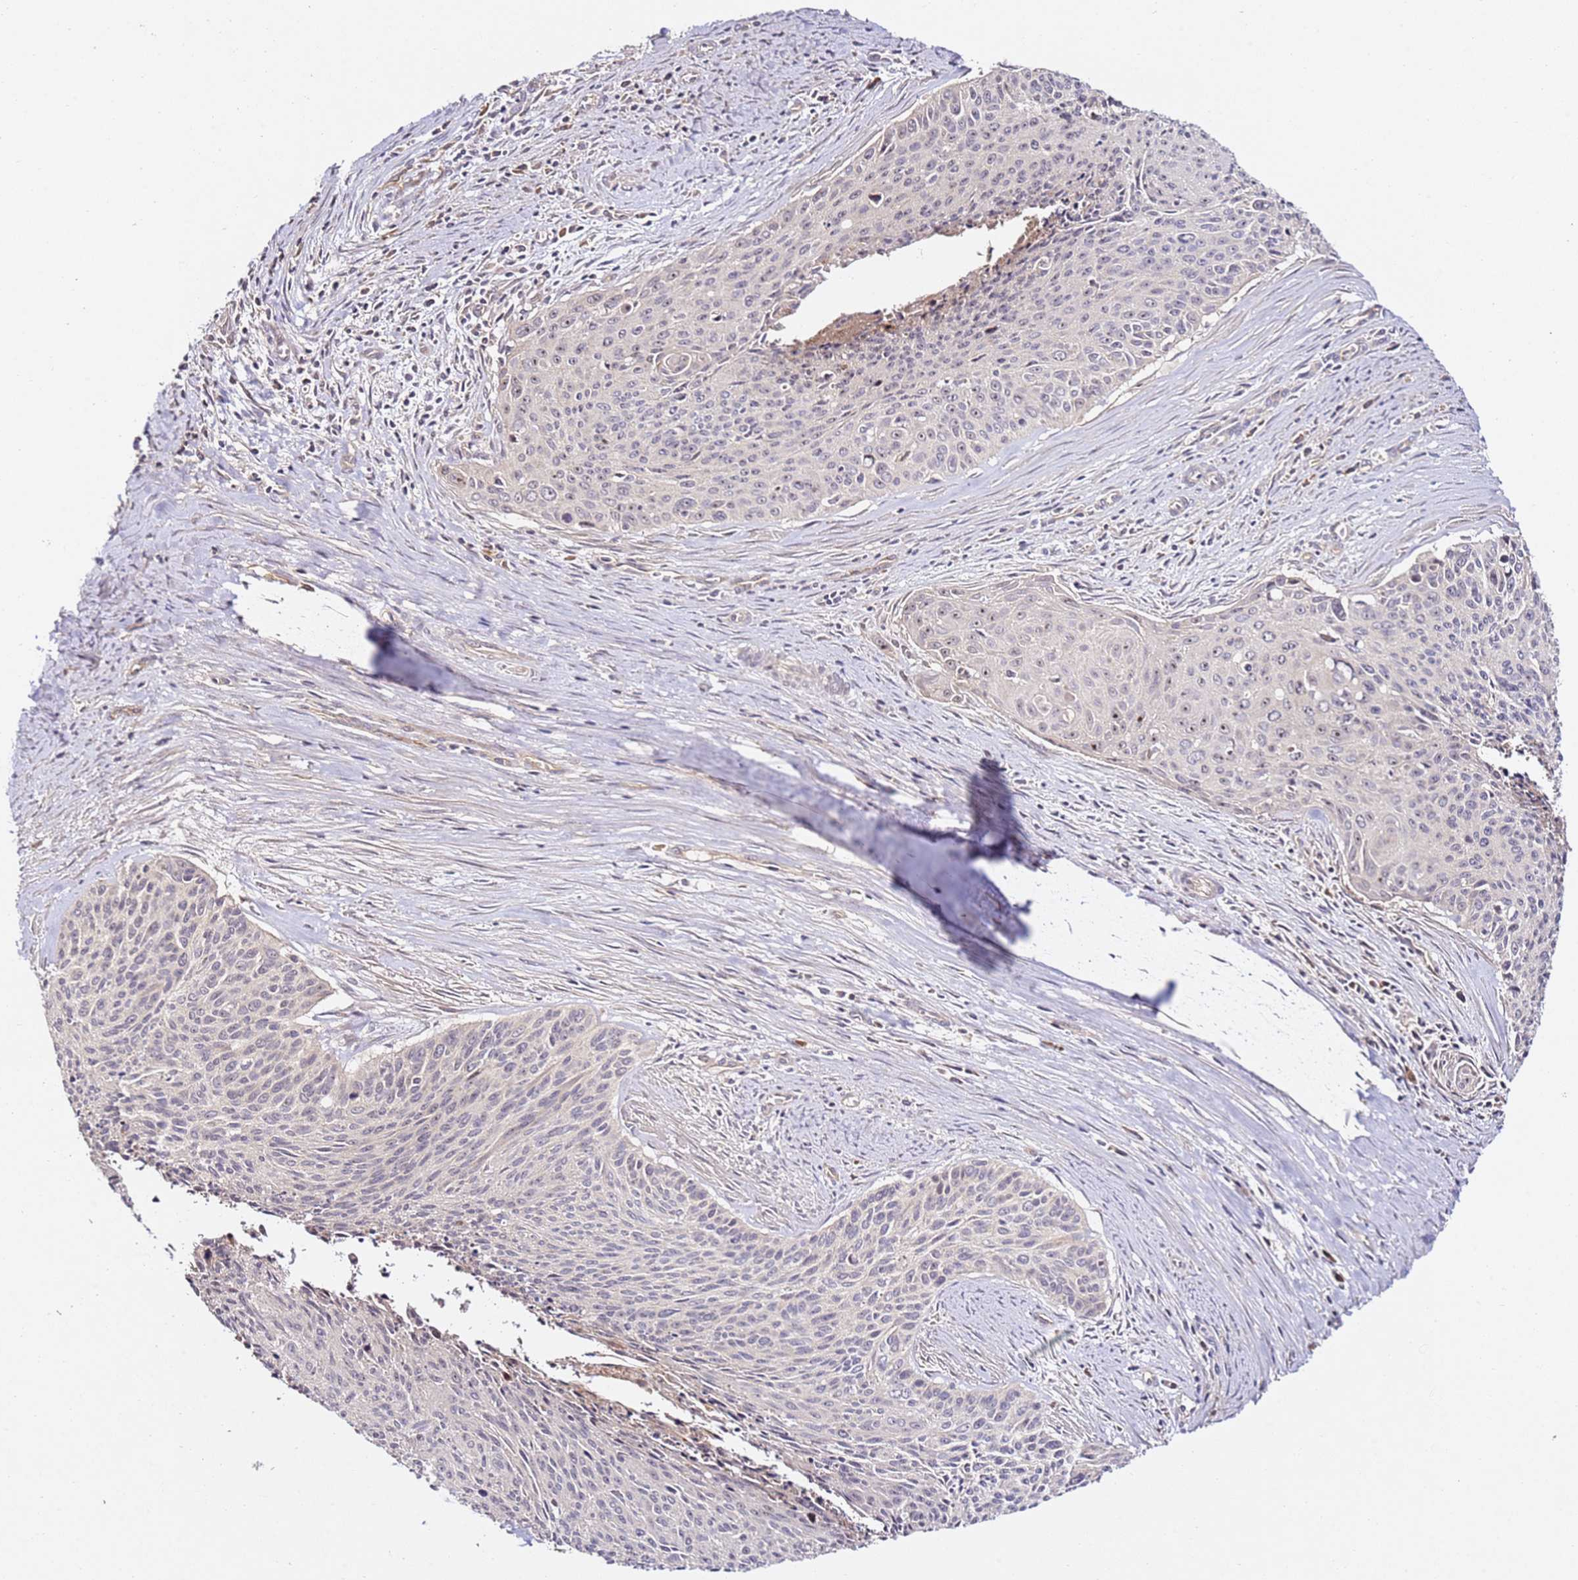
{"staining": {"intensity": "negative", "quantity": "none", "location": "none"}, "tissue": "cervical cancer", "cell_type": "Tumor cells", "image_type": "cancer", "snomed": [{"axis": "morphology", "description": "Squamous cell carcinoma, NOS"}, {"axis": "topography", "description": "Cervix"}], "caption": "High power microscopy photomicrograph of an immunohistochemistry (IHC) photomicrograph of cervical squamous cell carcinoma, revealing no significant staining in tumor cells.", "gene": "DDX27", "patient": {"sex": "female", "age": 55}}